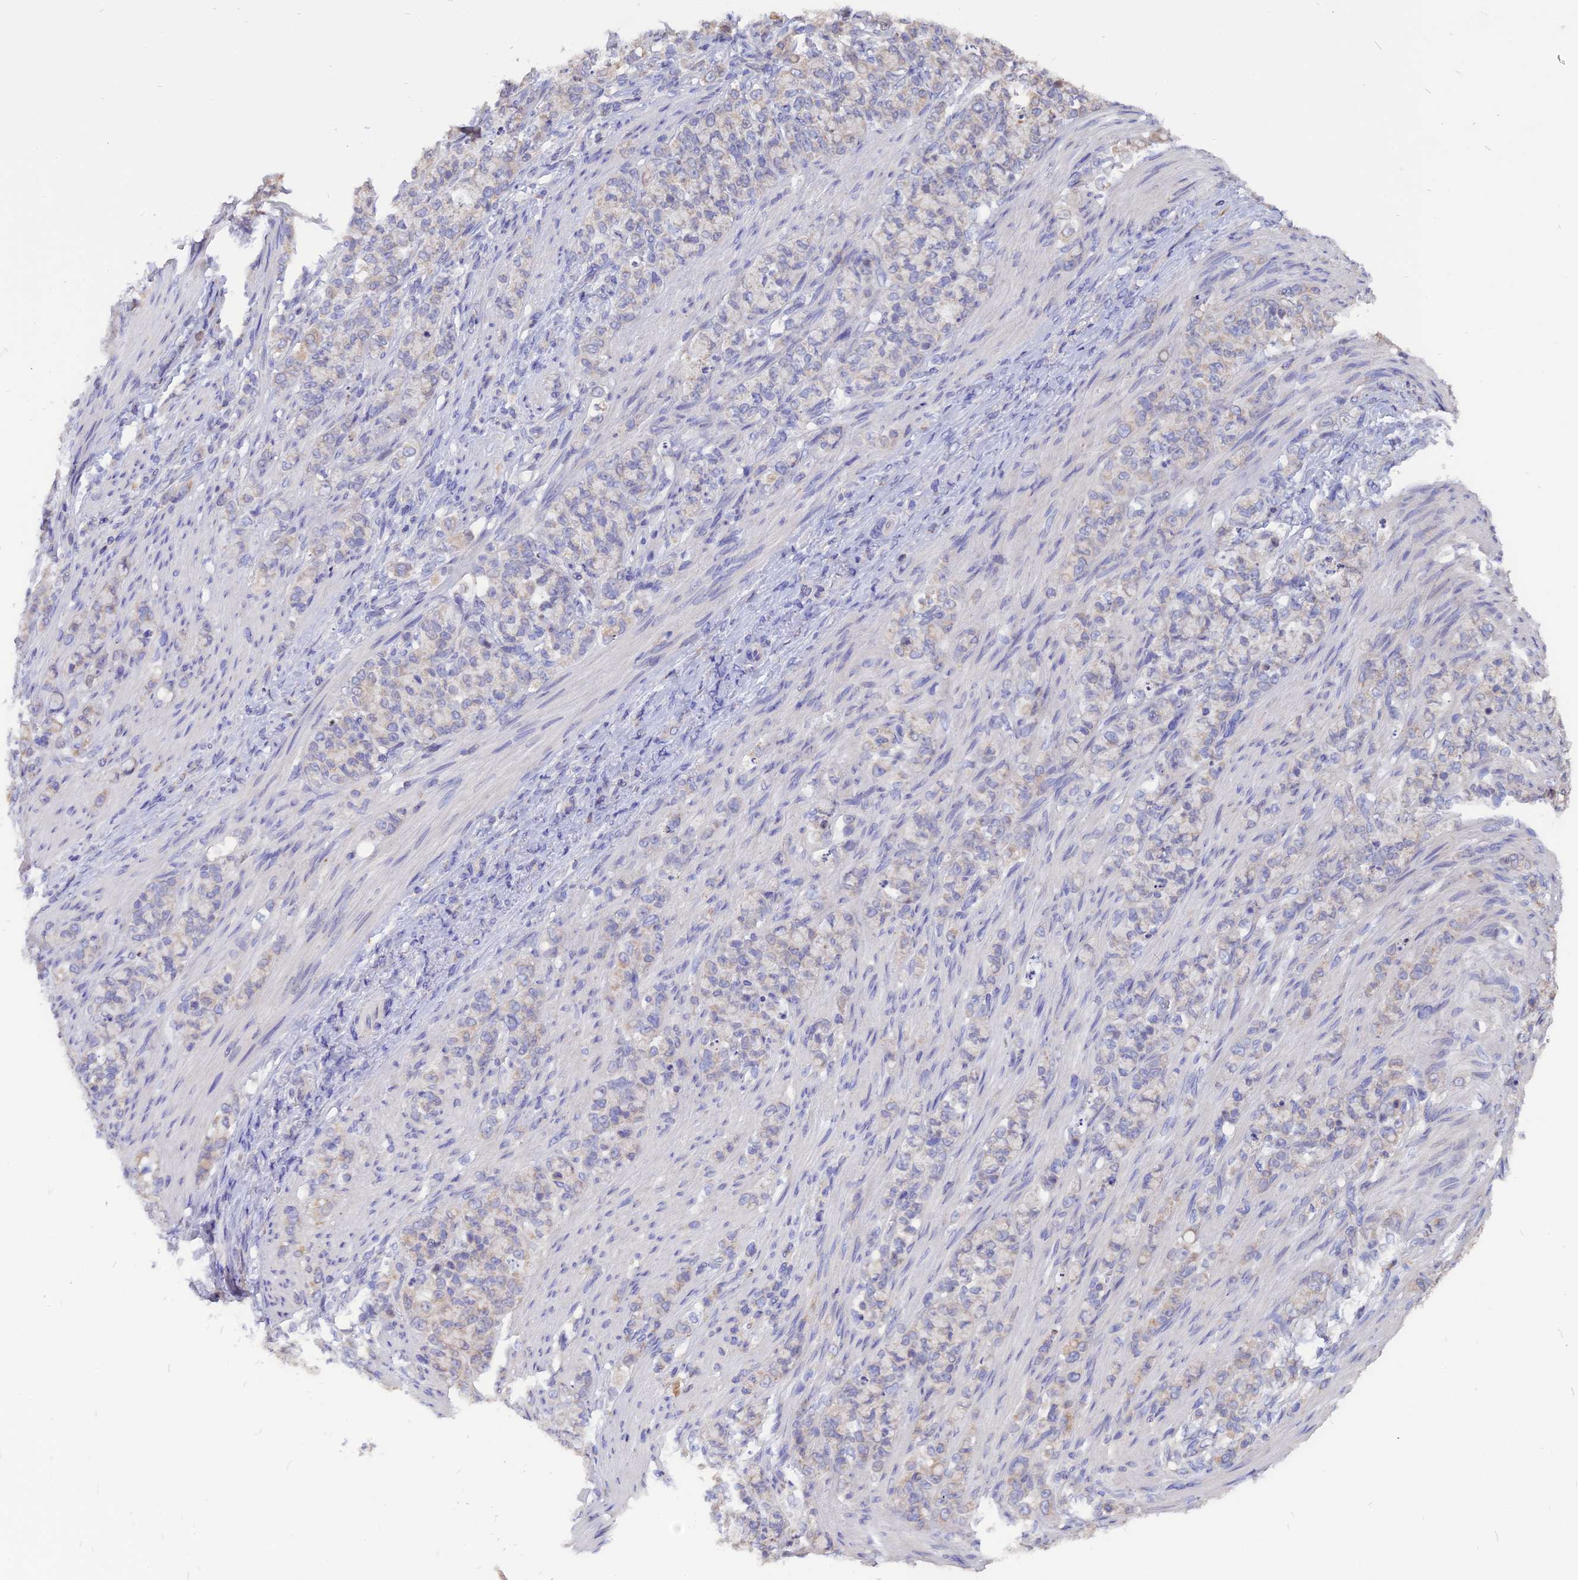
{"staining": {"intensity": "negative", "quantity": "none", "location": "none"}, "tissue": "stomach cancer", "cell_type": "Tumor cells", "image_type": "cancer", "snomed": [{"axis": "morphology", "description": "Adenocarcinoma, NOS"}, {"axis": "topography", "description": "Stomach"}], "caption": "This is an immunohistochemistry micrograph of human adenocarcinoma (stomach). There is no positivity in tumor cells.", "gene": "CARMIL2", "patient": {"sex": "female", "age": 79}}